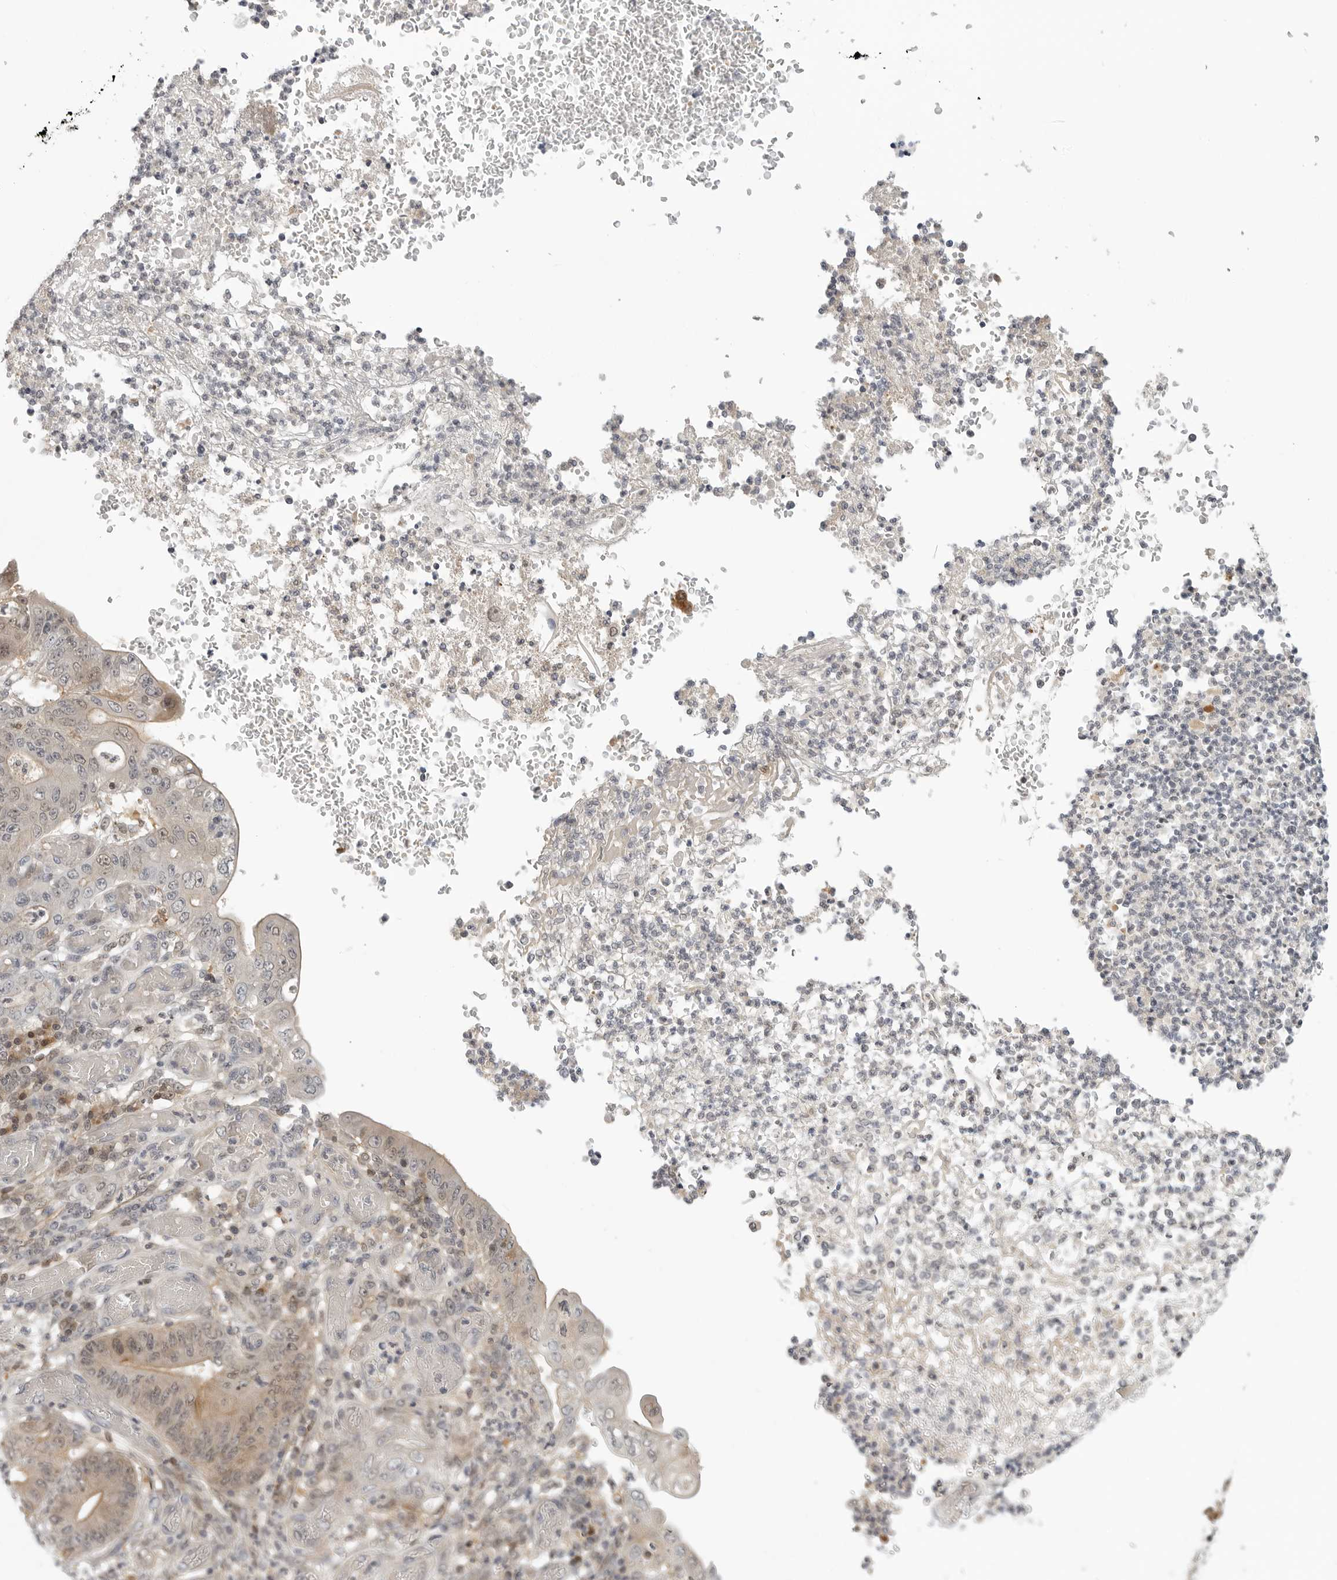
{"staining": {"intensity": "weak", "quantity": "25%-75%", "location": "cytoplasmic/membranous"}, "tissue": "stomach cancer", "cell_type": "Tumor cells", "image_type": "cancer", "snomed": [{"axis": "morphology", "description": "Adenocarcinoma, NOS"}, {"axis": "topography", "description": "Stomach"}], "caption": "Protein staining of adenocarcinoma (stomach) tissue reveals weak cytoplasmic/membranous staining in approximately 25%-75% of tumor cells.", "gene": "CTIF", "patient": {"sex": "female", "age": 73}}